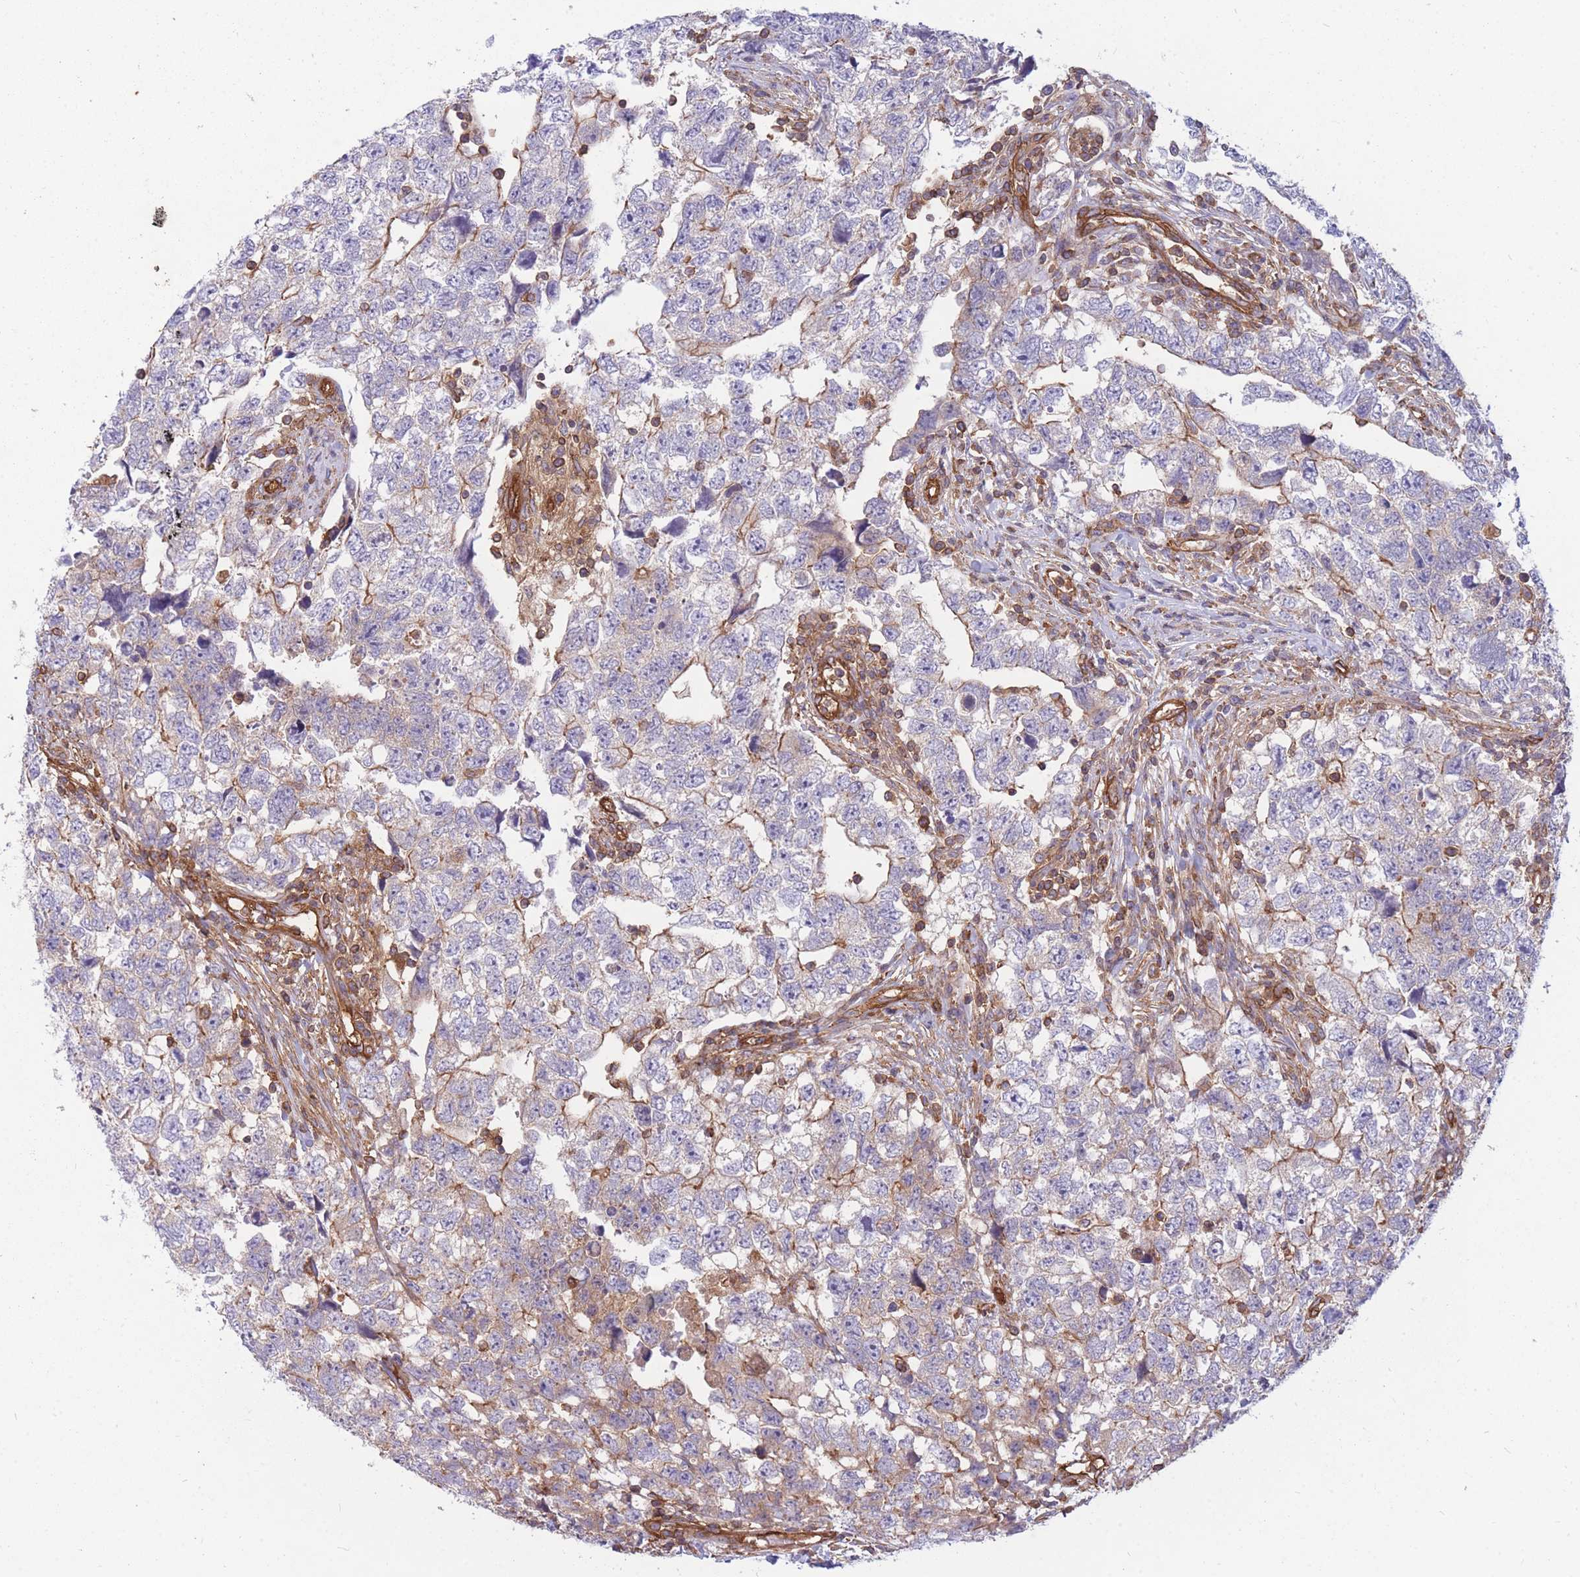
{"staining": {"intensity": "moderate", "quantity": "25%-75%", "location": "cytoplasmic/membranous"}, "tissue": "testis cancer", "cell_type": "Tumor cells", "image_type": "cancer", "snomed": [{"axis": "morphology", "description": "Carcinoma, Embryonal, NOS"}, {"axis": "topography", "description": "Testis"}], "caption": "This is an image of immunohistochemistry (IHC) staining of testis cancer (embryonal carcinoma), which shows moderate staining in the cytoplasmic/membranous of tumor cells.", "gene": "GGA1", "patient": {"sex": "male", "age": 22}}